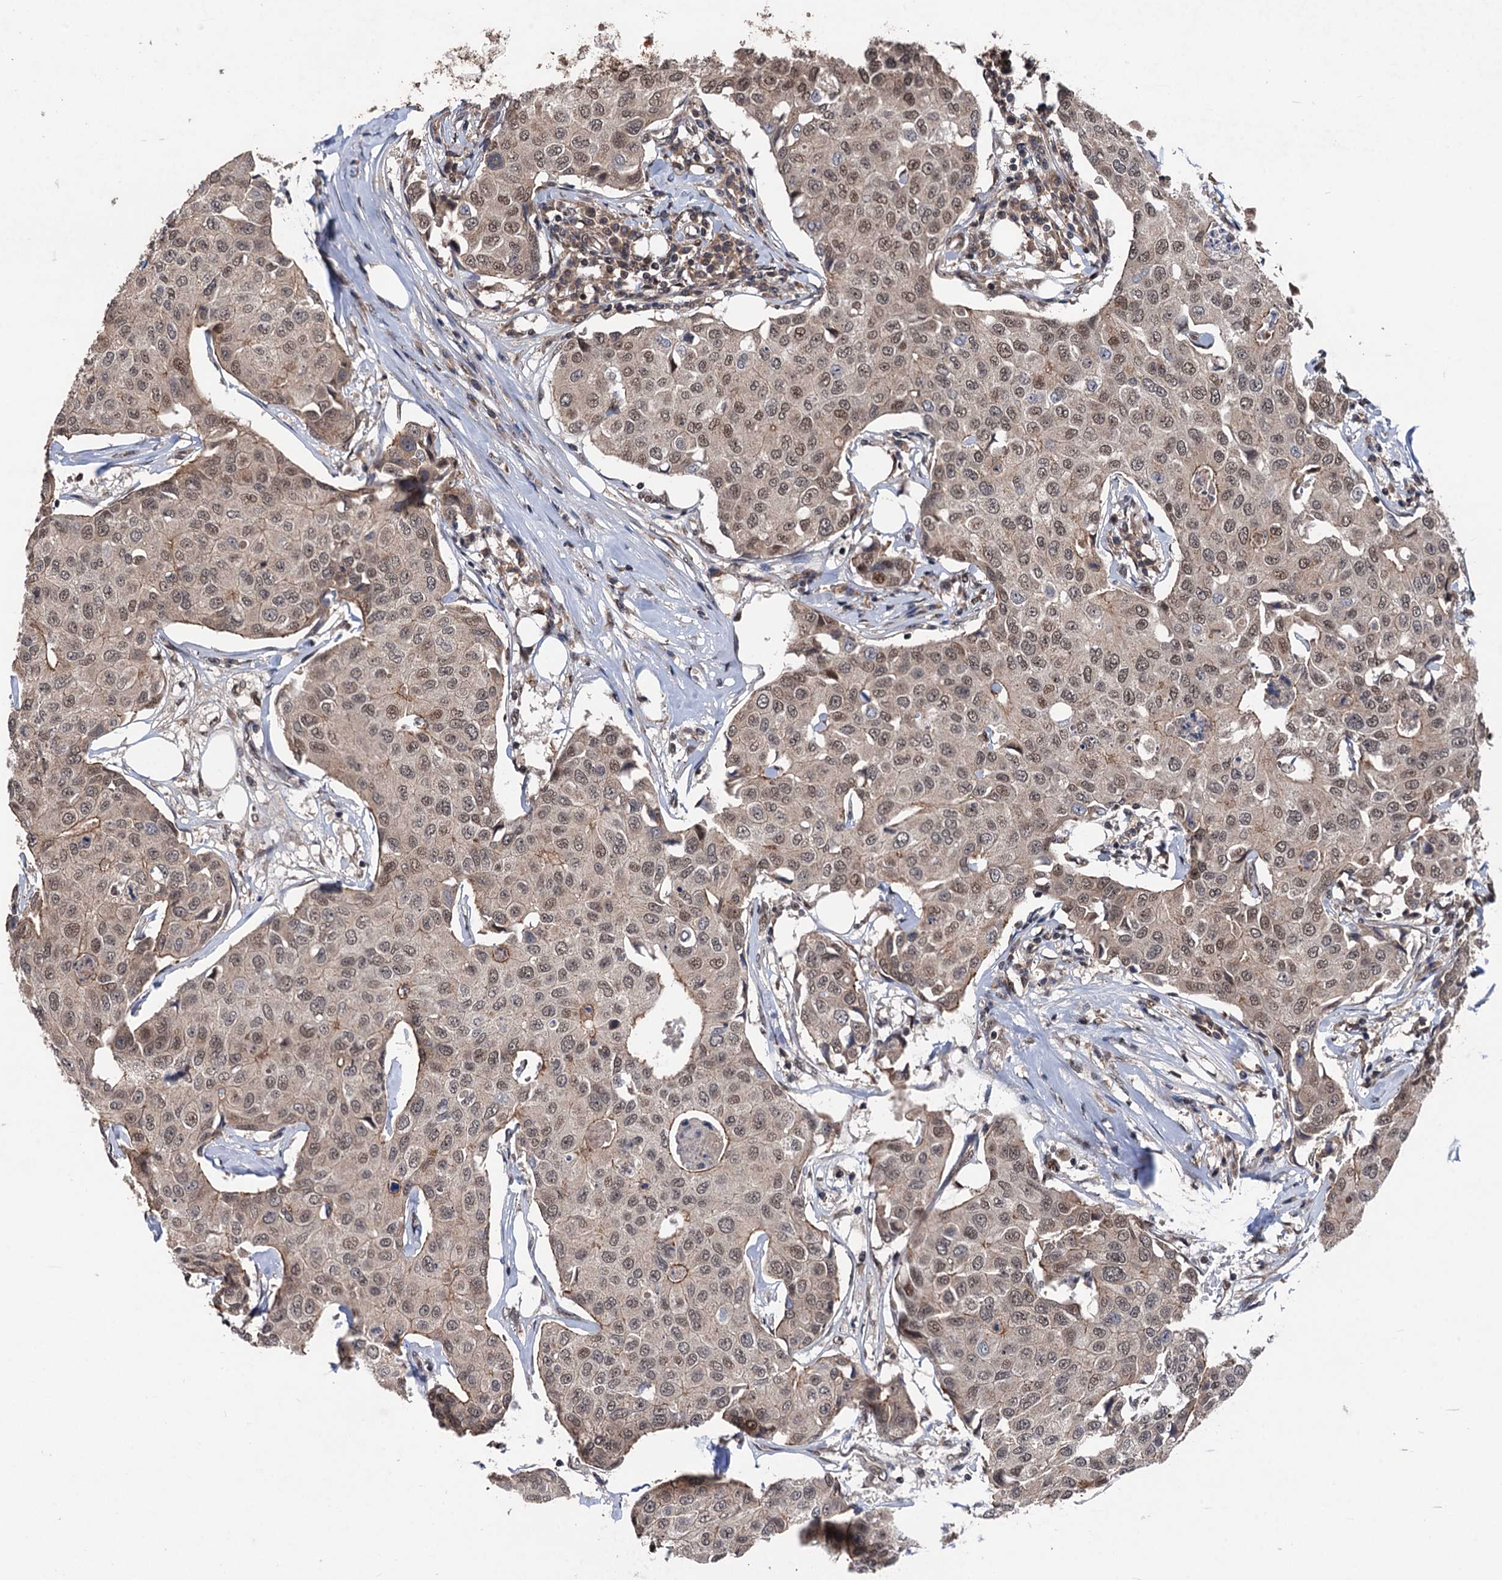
{"staining": {"intensity": "moderate", "quantity": ">75%", "location": "nuclear"}, "tissue": "breast cancer", "cell_type": "Tumor cells", "image_type": "cancer", "snomed": [{"axis": "morphology", "description": "Duct carcinoma"}, {"axis": "topography", "description": "Breast"}], "caption": "Protein expression analysis of human breast cancer (intraductal carcinoma) reveals moderate nuclear staining in about >75% of tumor cells.", "gene": "RASSF4", "patient": {"sex": "female", "age": 80}}